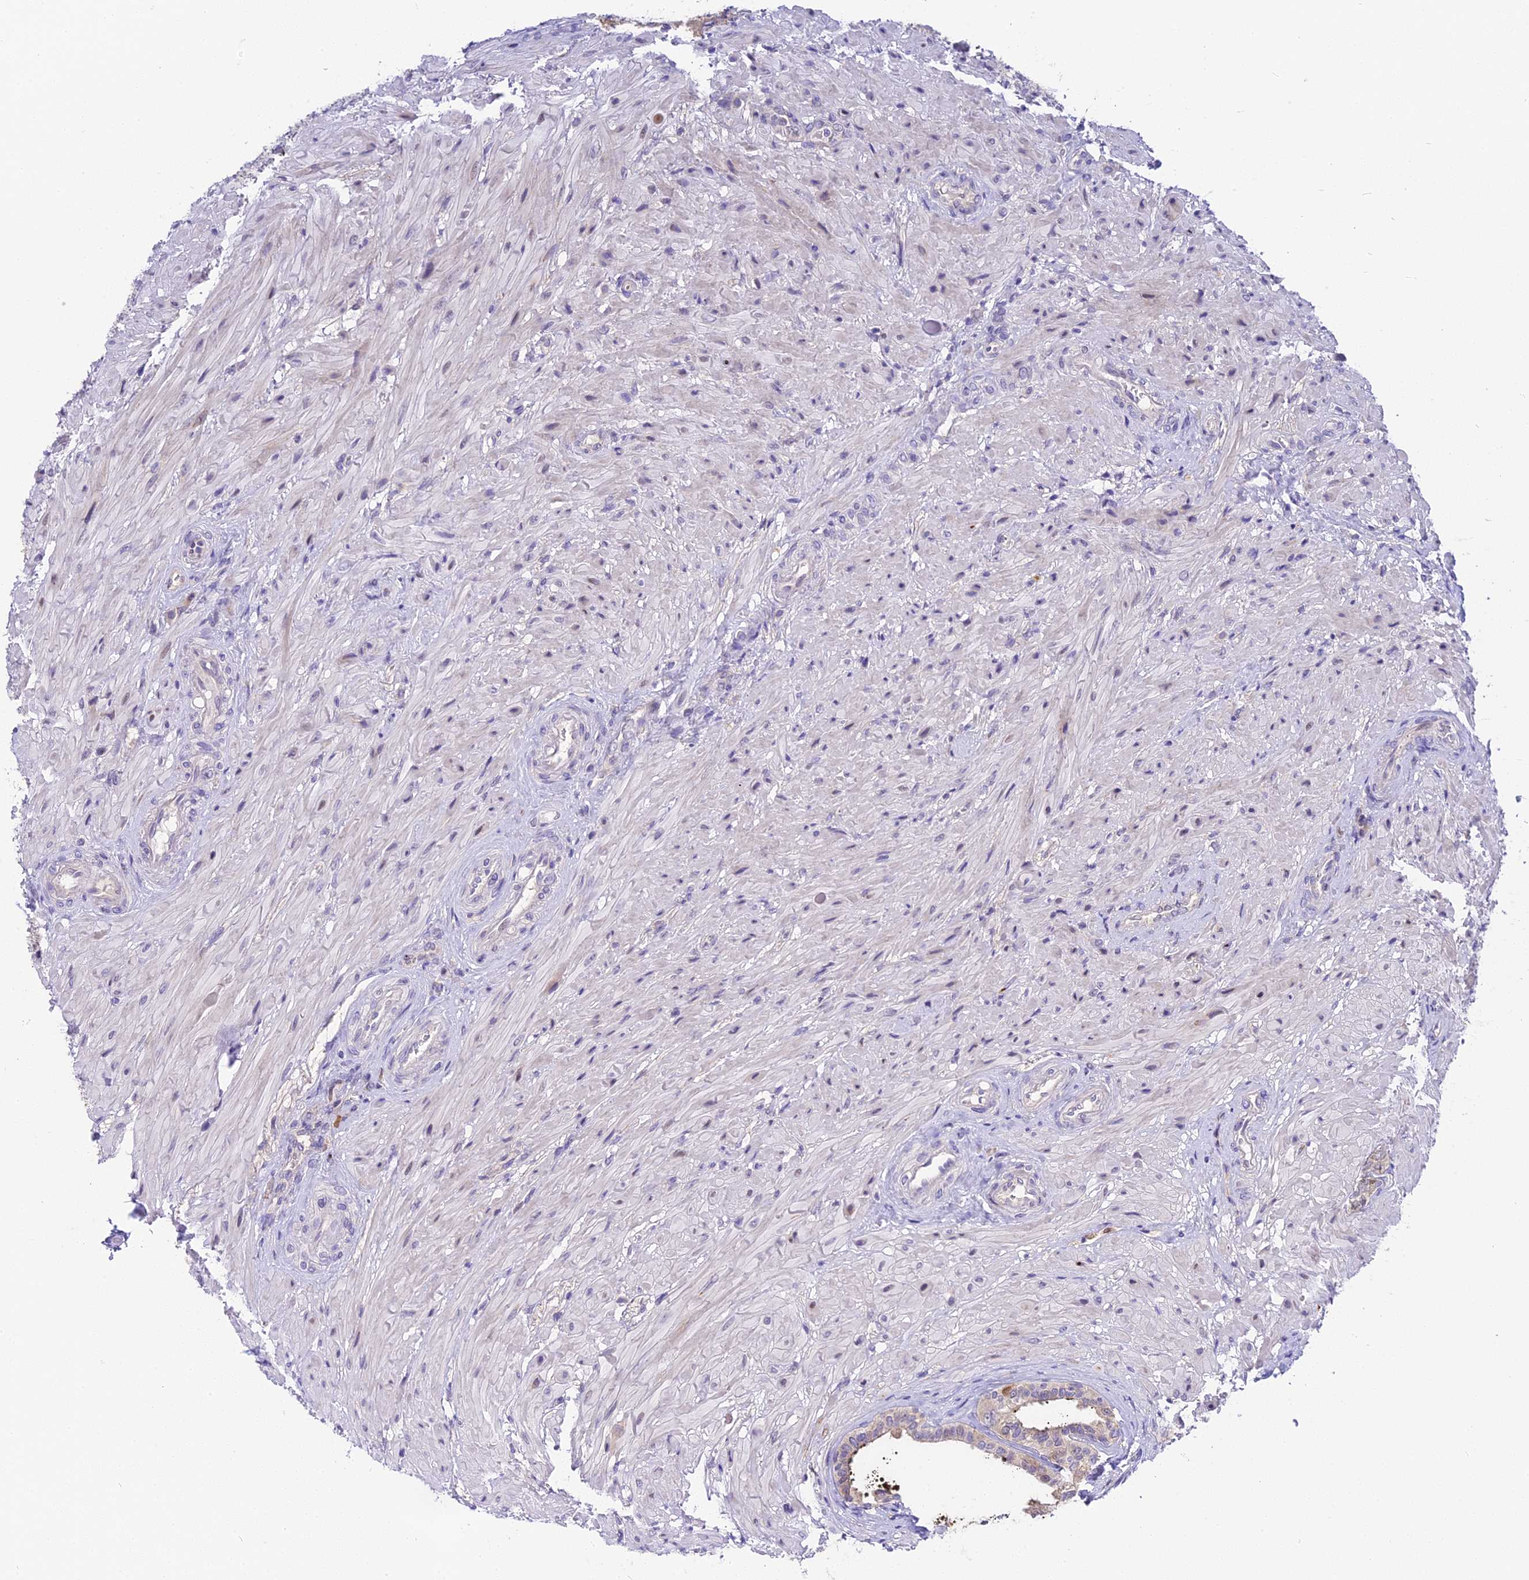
{"staining": {"intensity": "weak", "quantity": "25%-75%", "location": "cytoplasmic/membranous"}, "tissue": "seminal vesicle", "cell_type": "Glandular cells", "image_type": "normal", "snomed": [{"axis": "morphology", "description": "Normal tissue, NOS"}, {"axis": "topography", "description": "Seminal veicle"}, {"axis": "topography", "description": "Peripheral nerve tissue"}], "caption": "This photomicrograph exhibits immunohistochemistry staining of unremarkable seminal vesicle, with low weak cytoplasmic/membranous expression in about 25%-75% of glandular cells.", "gene": "BSCL2", "patient": {"sex": "male", "age": 63}}